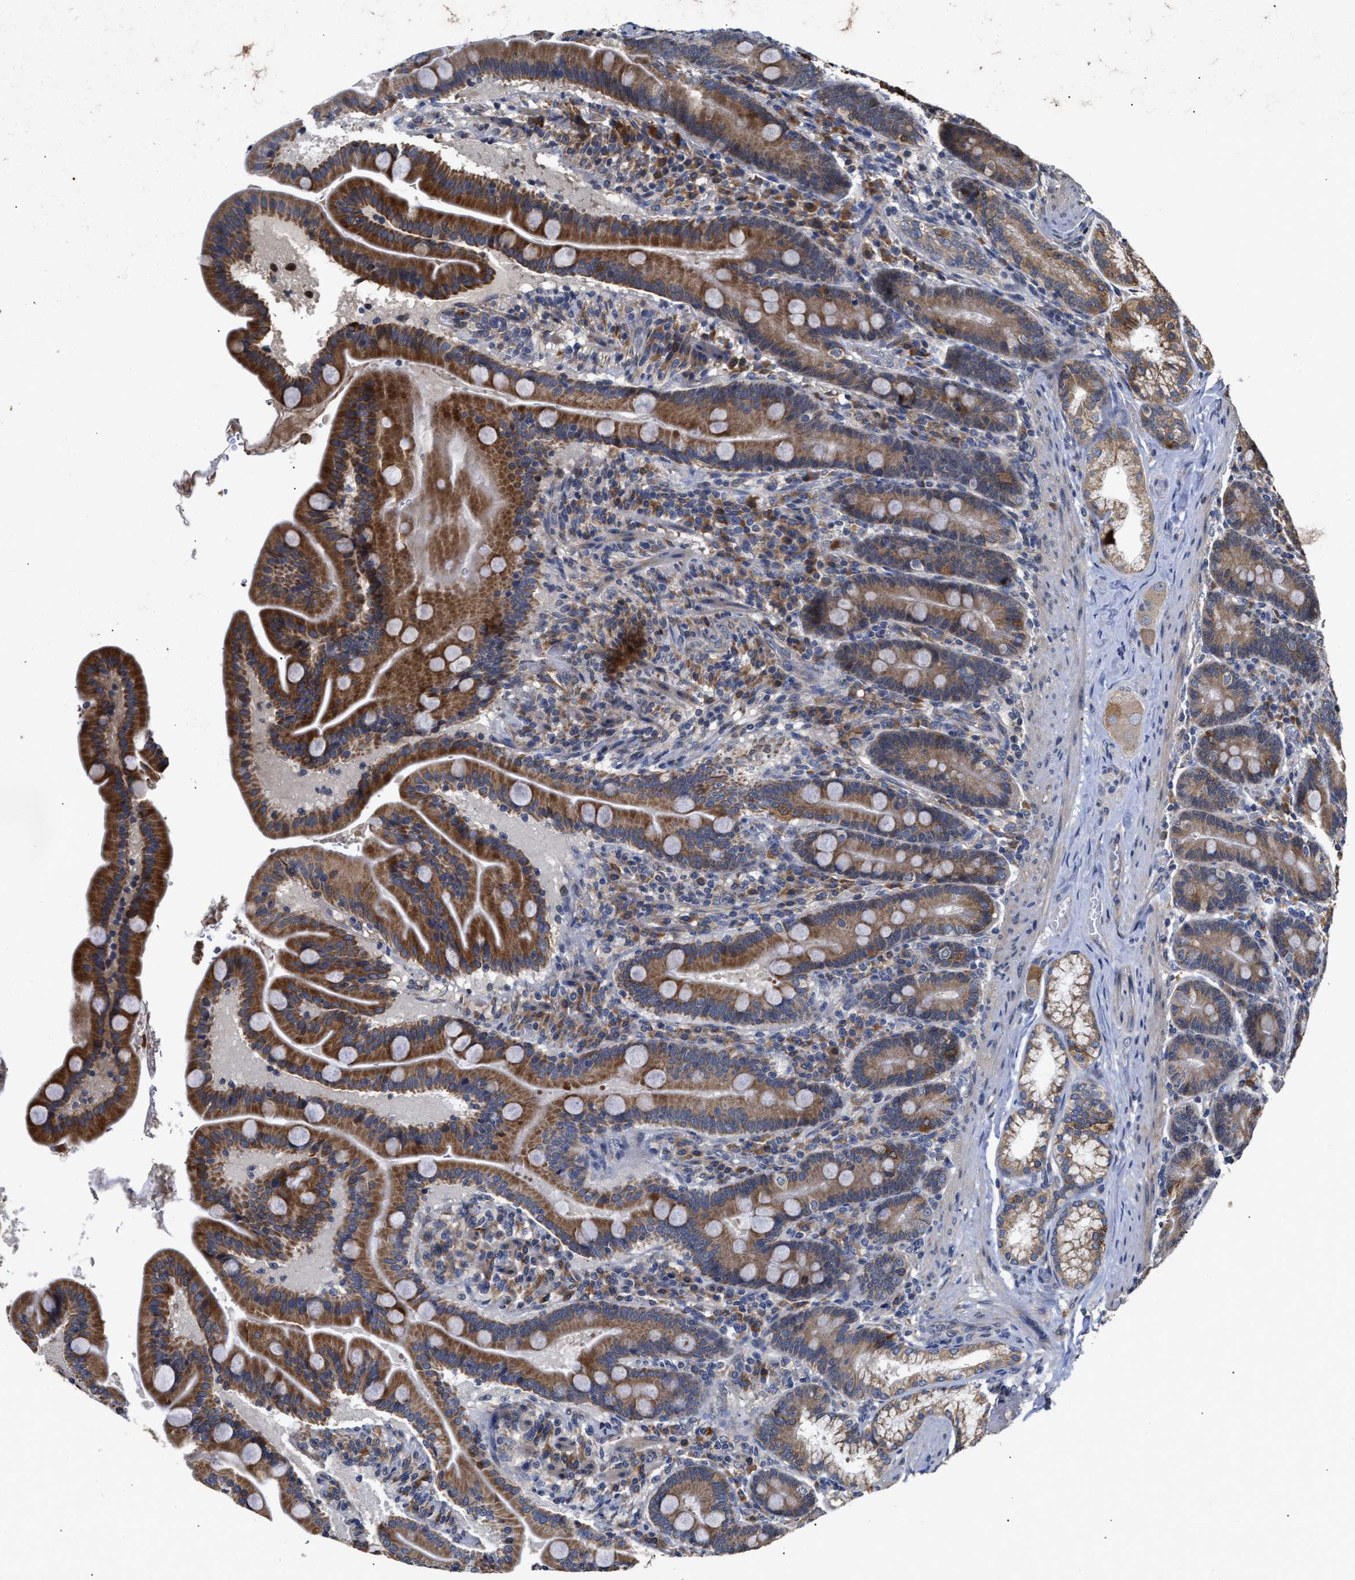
{"staining": {"intensity": "strong", "quantity": ">75%", "location": "cytoplasmic/membranous"}, "tissue": "duodenum", "cell_type": "Glandular cells", "image_type": "normal", "snomed": [{"axis": "morphology", "description": "Normal tissue, NOS"}, {"axis": "topography", "description": "Duodenum"}], "caption": "About >75% of glandular cells in unremarkable human duodenum demonstrate strong cytoplasmic/membranous protein positivity as visualized by brown immunohistochemical staining.", "gene": "GOSR1", "patient": {"sex": "male", "age": 54}}